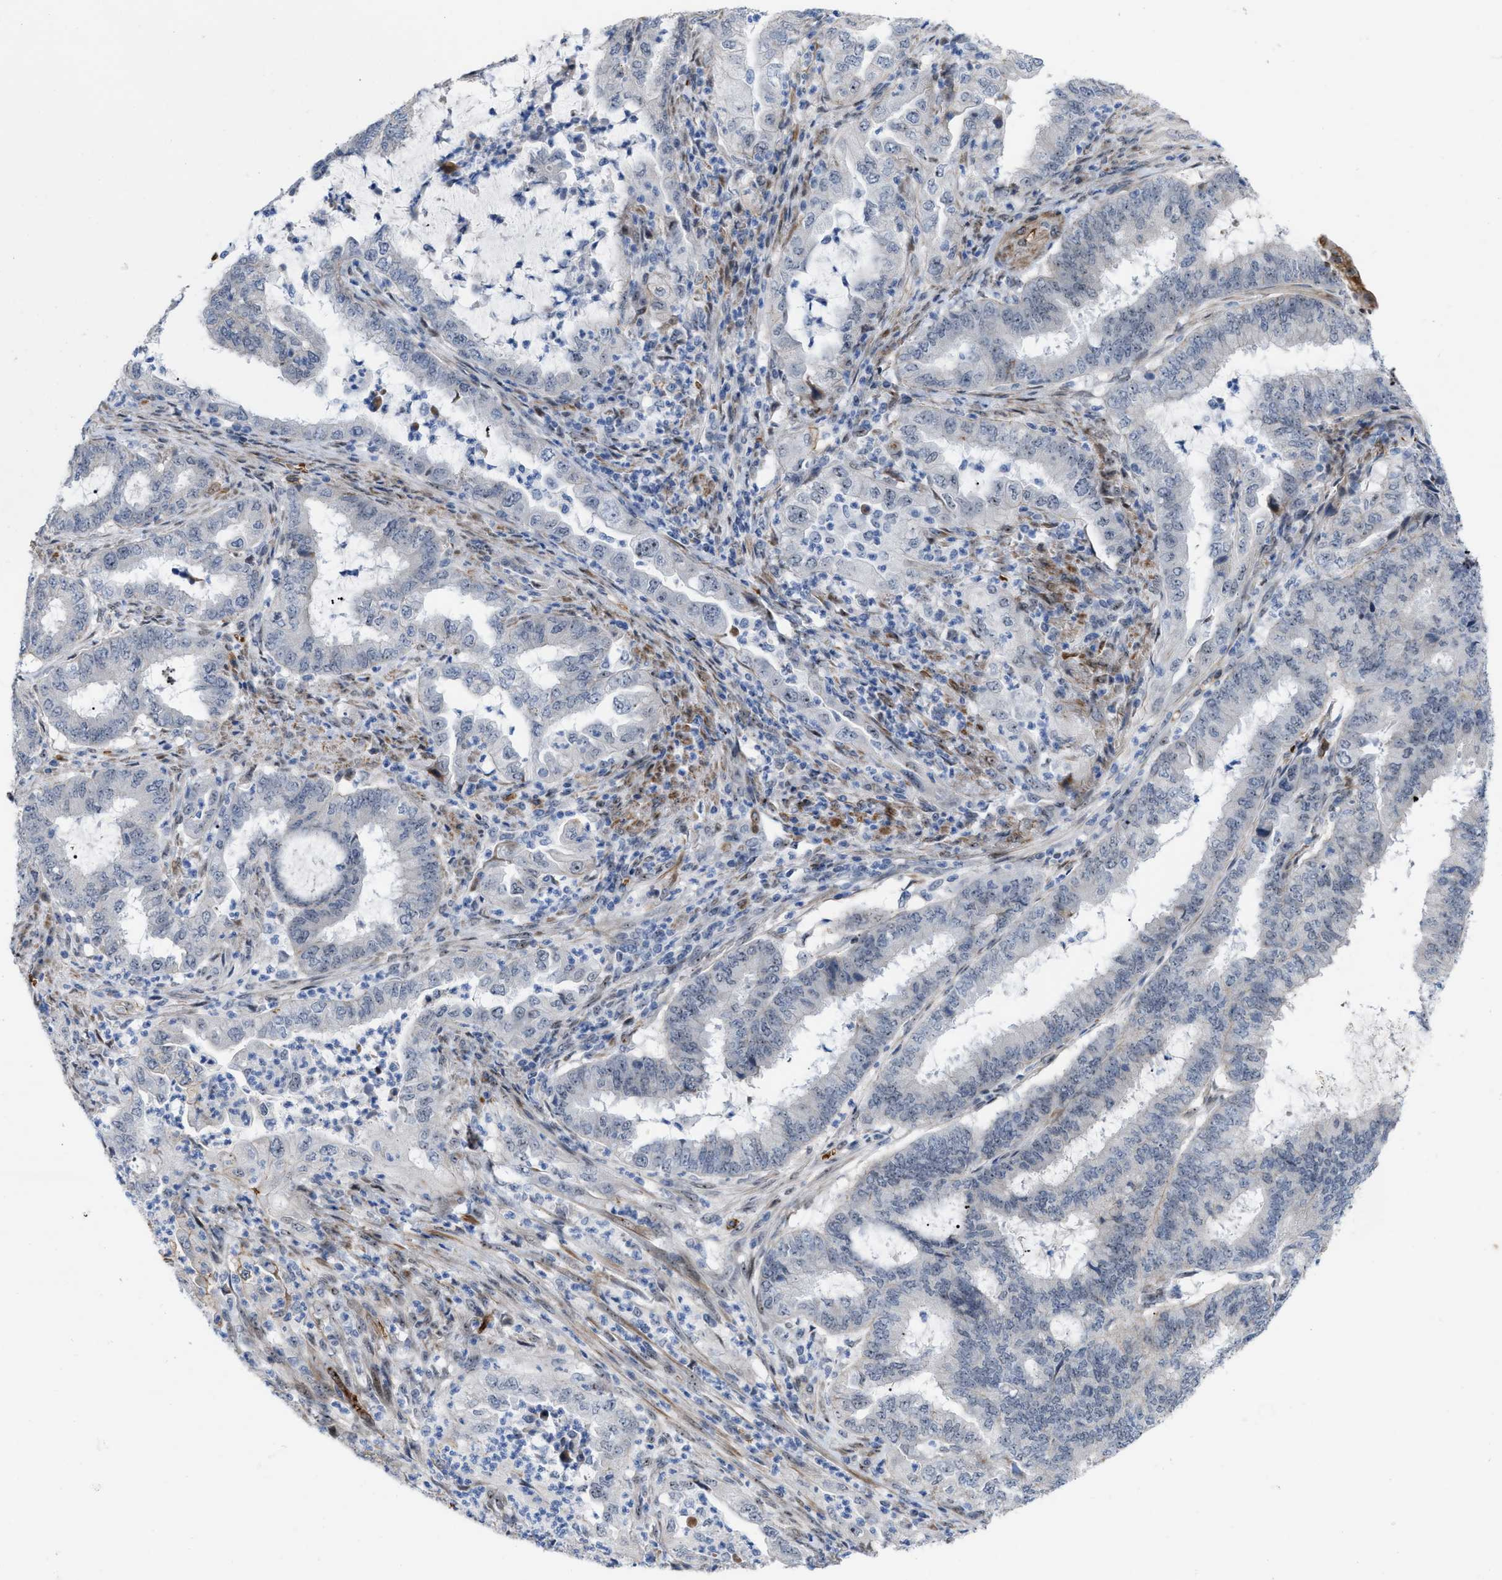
{"staining": {"intensity": "weak", "quantity": "25%-75%", "location": "nuclear"}, "tissue": "endometrial cancer", "cell_type": "Tumor cells", "image_type": "cancer", "snomed": [{"axis": "morphology", "description": "Adenocarcinoma, NOS"}, {"axis": "topography", "description": "Endometrium"}], "caption": "A high-resolution photomicrograph shows IHC staining of endometrial cancer, which exhibits weak nuclear expression in approximately 25%-75% of tumor cells.", "gene": "POLR1F", "patient": {"sex": "female", "age": 51}}